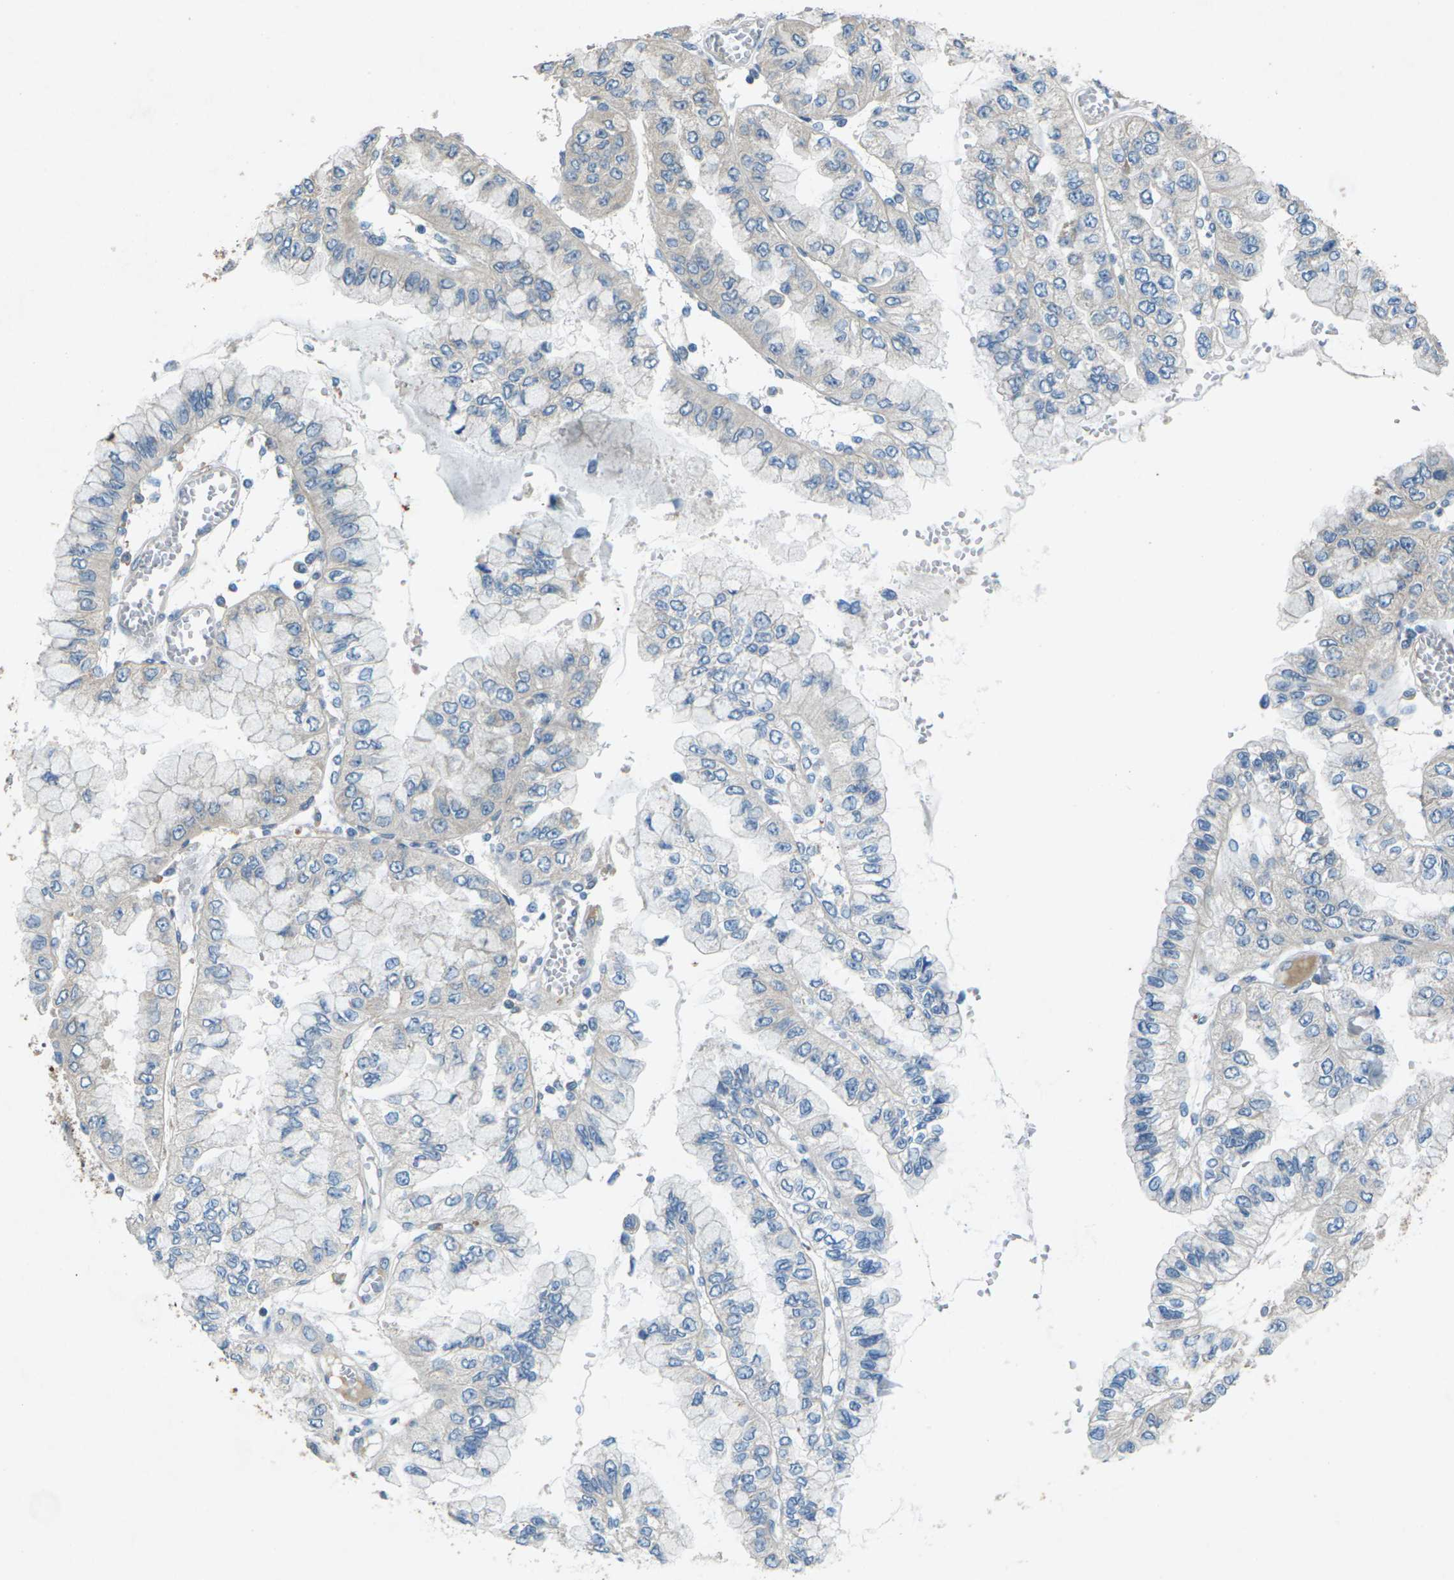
{"staining": {"intensity": "negative", "quantity": "none", "location": "none"}, "tissue": "liver cancer", "cell_type": "Tumor cells", "image_type": "cancer", "snomed": [{"axis": "morphology", "description": "Cholangiocarcinoma"}, {"axis": "topography", "description": "Liver"}], "caption": "There is no significant staining in tumor cells of cholangiocarcinoma (liver). Brightfield microscopy of immunohistochemistry (IHC) stained with DAB (brown) and hematoxylin (blue), captured at high magnification.", "gene": "SIGLEC14", "patient": {"sex": "female", "age": 79}}